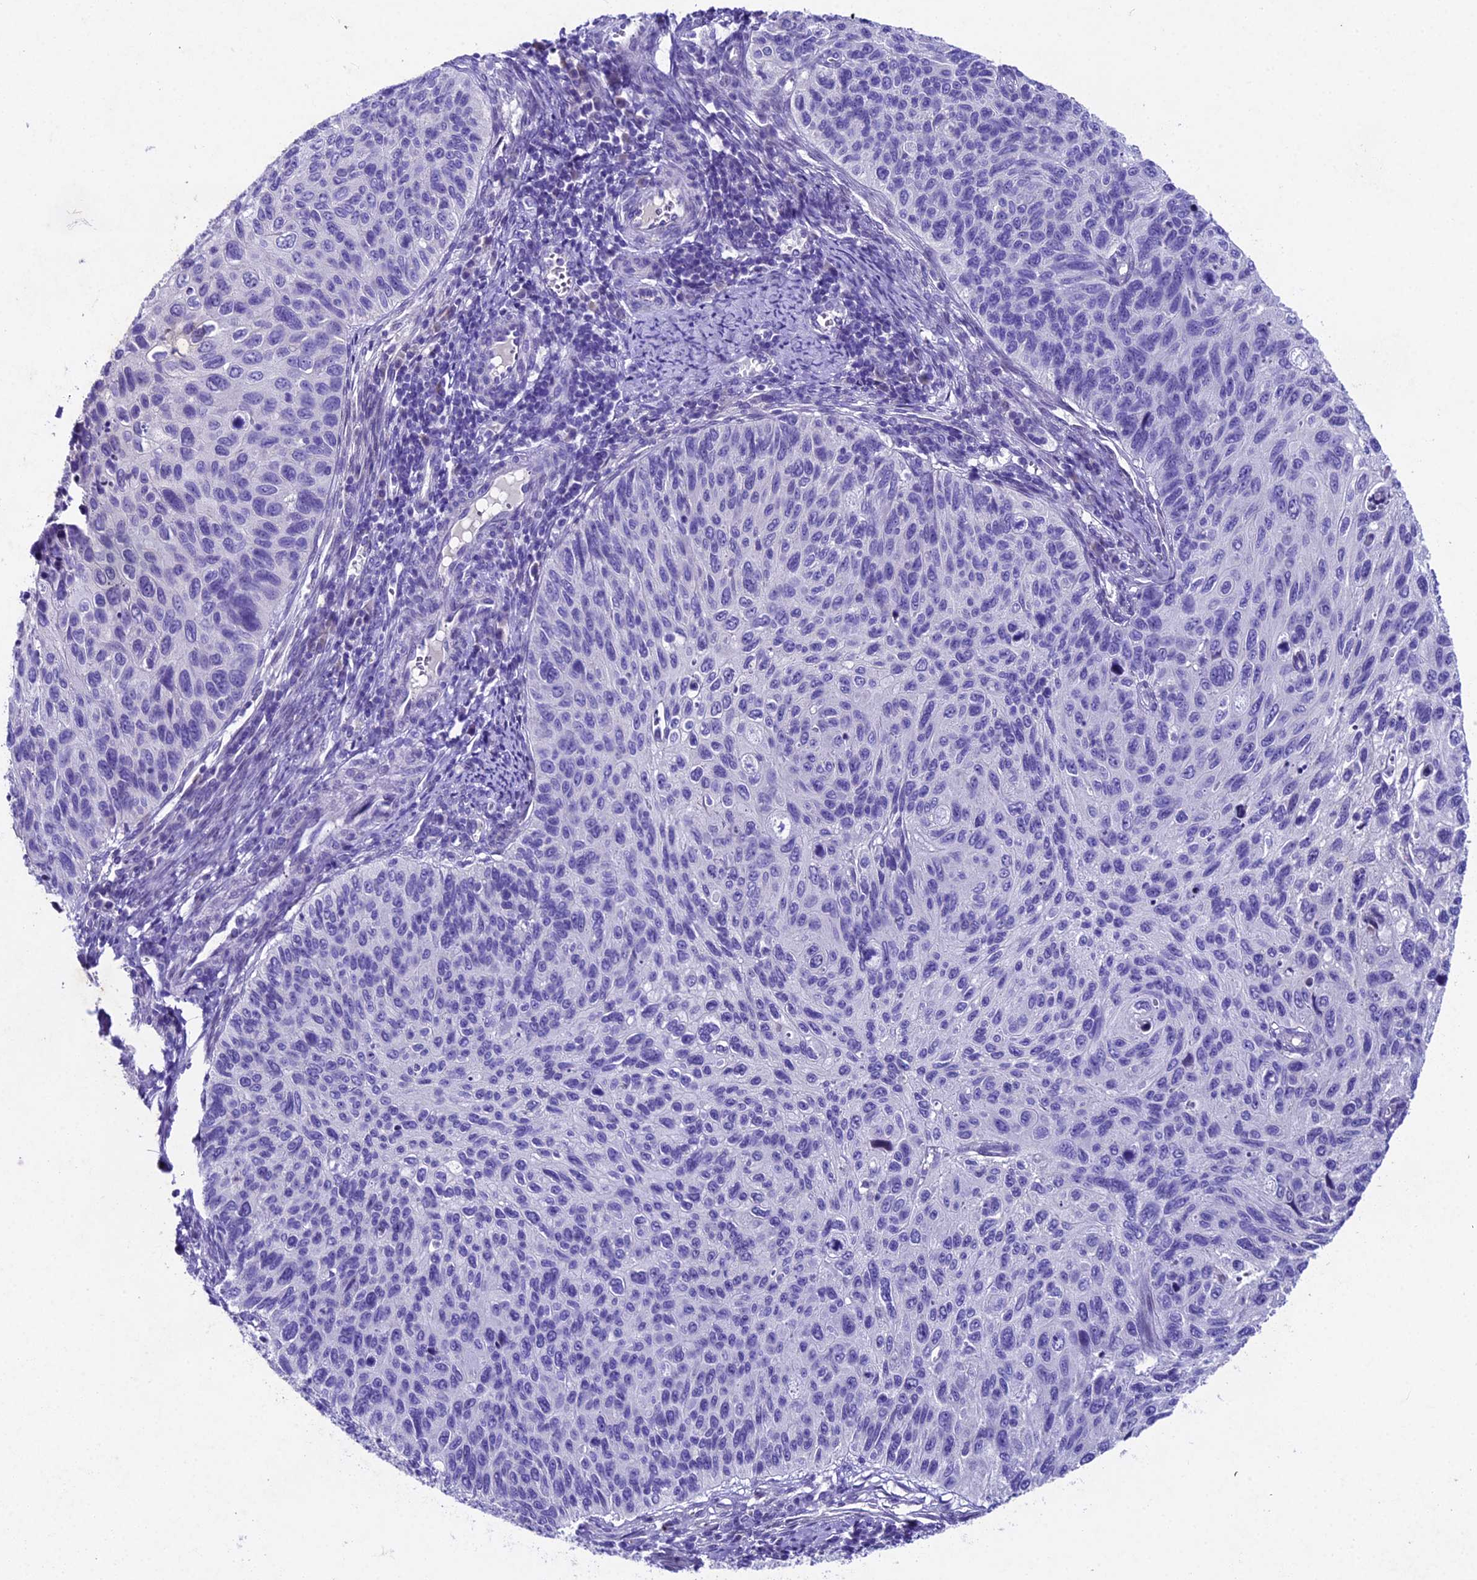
{"staining": {"intensity": "negative", "quantity": "none", "location": "none"}, "tissue": "cervical cancer", "cell_type": "Tumor cells", "image_type": "cancer", "snomed": [{"axis": "morphology", "description": "Squamous cell carcinoma, NOS"}, {"axis": "topography", "description": "Cervix"}], "caption": "This photomicrograph is of cervical squamous cell carcinoma stained with immunohistochemistry (IHC) to label a protein in brown with the nuclei are counter-stained blue. There is no staining in tumor cells. (Brightfield microscopy of DAB (3,3'-diaminobenzidine) immunohistochemistry (IHC) at high magnification).", "gene": "IFT140", "patient": {"sex": "female", "age": 70}}